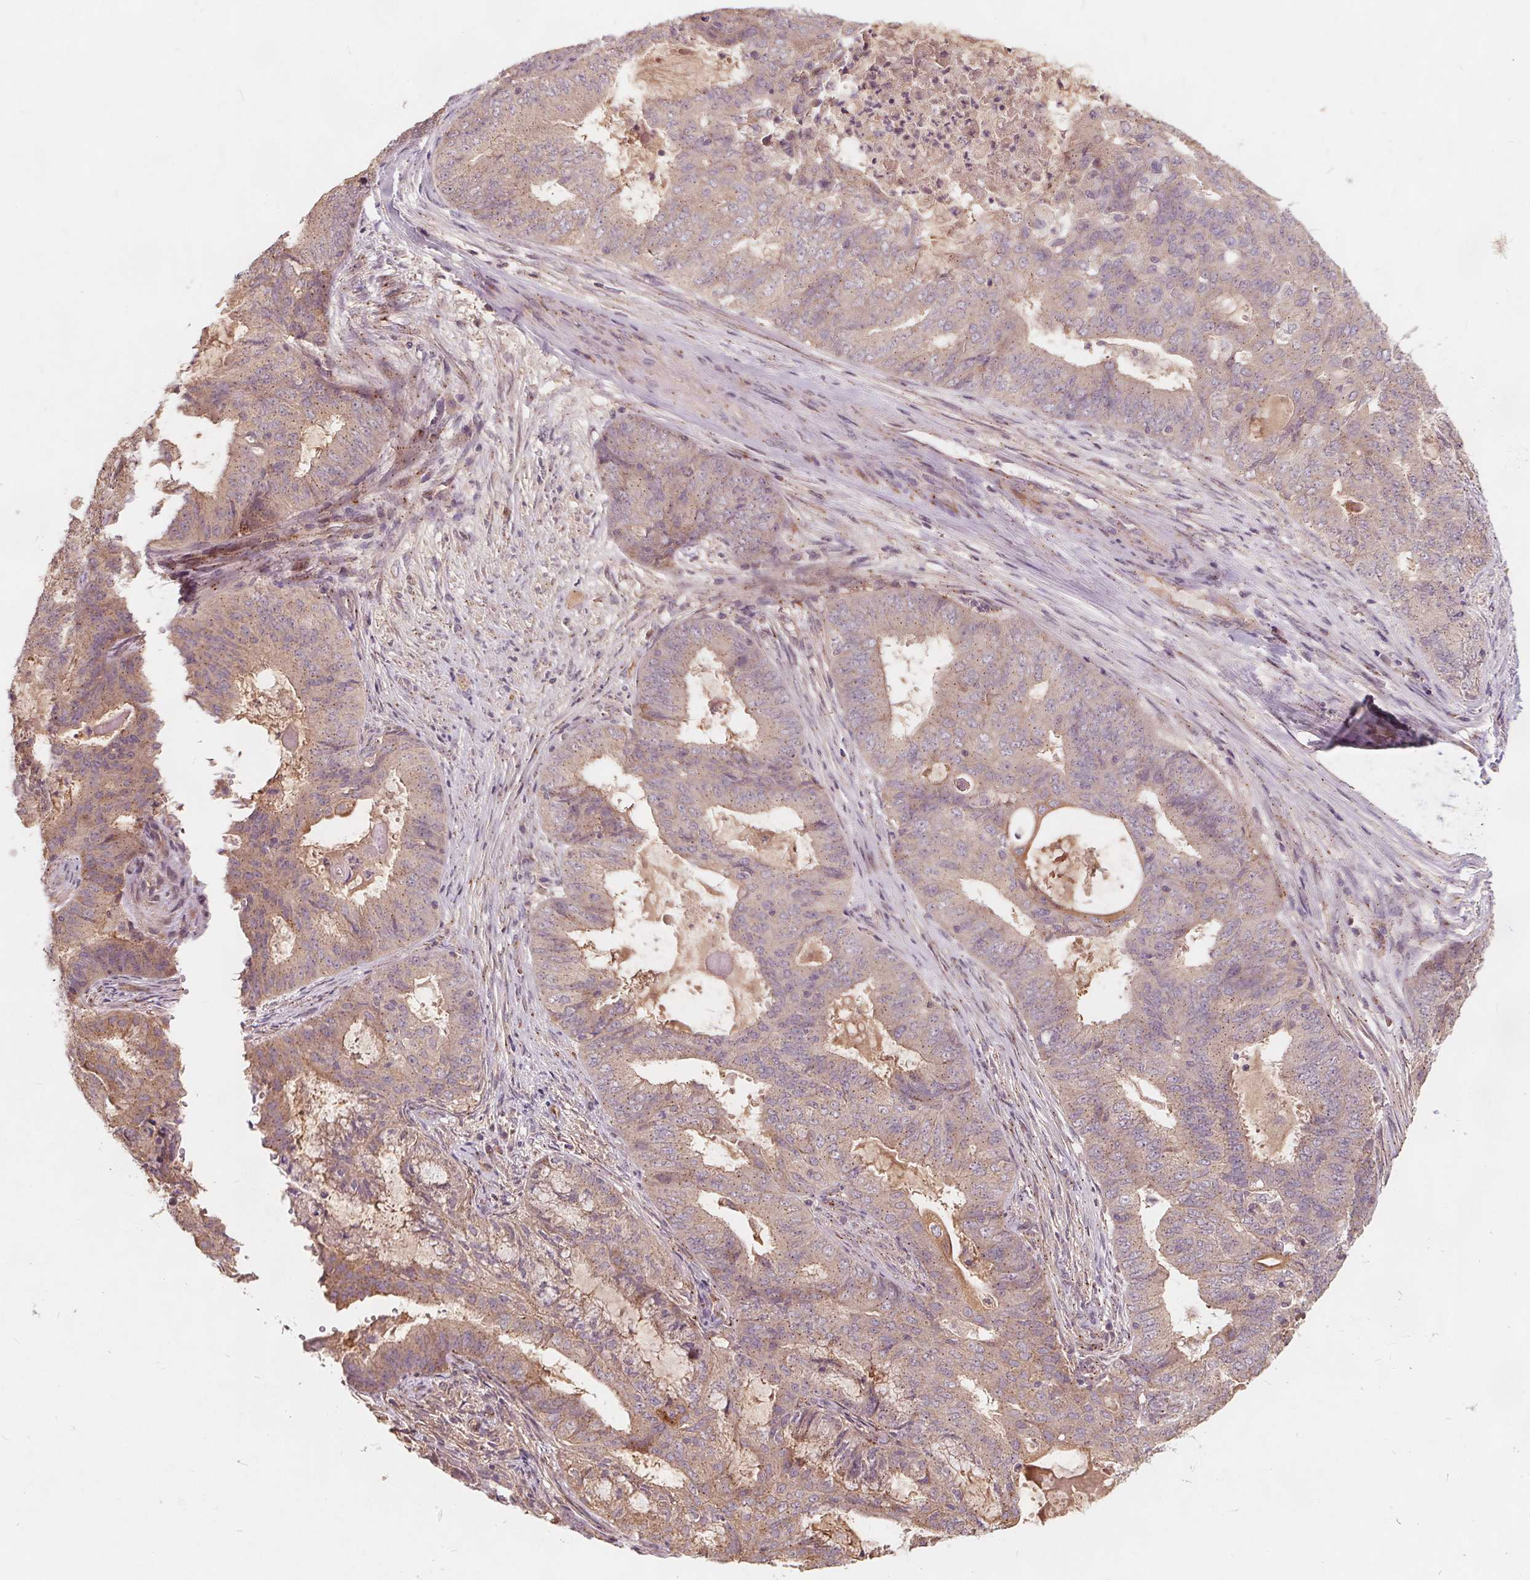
{"staining": {"intensity": "weak", "quantity": "<25%", "location": "cytoplasmic/membranous"}, "tissue": "endometrial cancer", "cell_type": "Tumor cells", "image_type": "cancer", "snomed": [{"axis": "morphology", "description": "Adenocarcinoma, NOS"}, {"axis": "topography", "description": "Endometrium"}], "caption": "High magnification brightfield microscopy of endometrial cancer (adenocarcinoma) stained with DAB (3,3'-diaminobenzidine) (brown) and counterstained with hematoxylin (blue): tumor cells show no significant expression.", "gene": "CSNK1G2", "patient": {"sex": "female", "age": 62}}